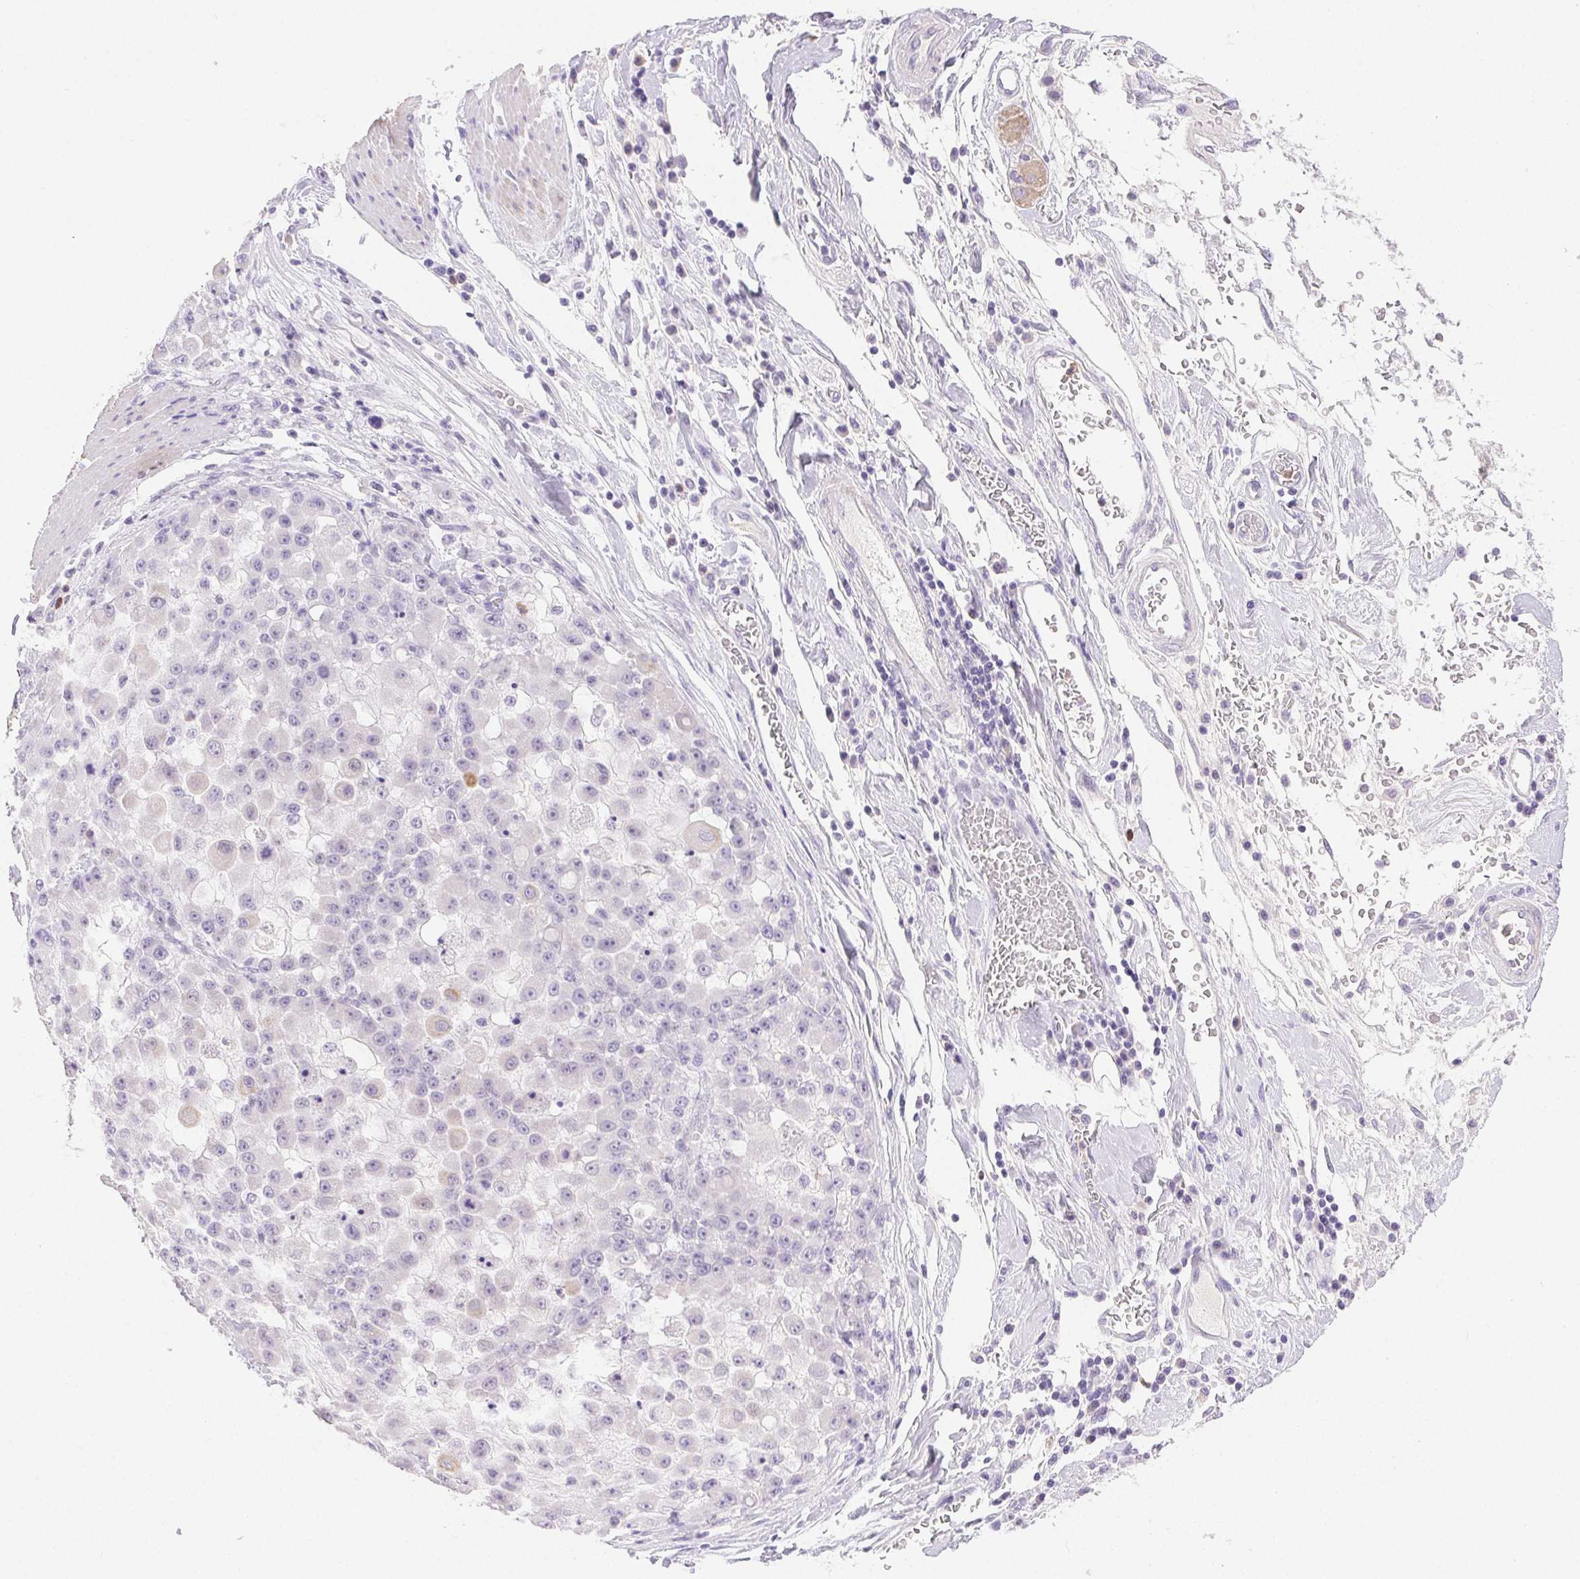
{"staining": {"intensity": "negative", "quantity": "none", "location": "none"}, "tissue": "stomach cancer", "cell_type": "Tumor cells", "image_type": "cancer", "snomed": [{"axis": "morphology", "description": "Adenocarcinoma, NOS"}, {"axis": "topography", "description": "Stomach"}], "caption": "High power microscopy micrograph of an immunohistochemistry photomicrograph of stomach cancer (adenocarcinoma), revealing no significant positivity in tumor cells. (DAB (3,3'-diaminobenzidine) immunohistochemistry with hematoxylin counter stain).", "gene": "EMX2", "patient": {"sex": "female", "age": 76}}